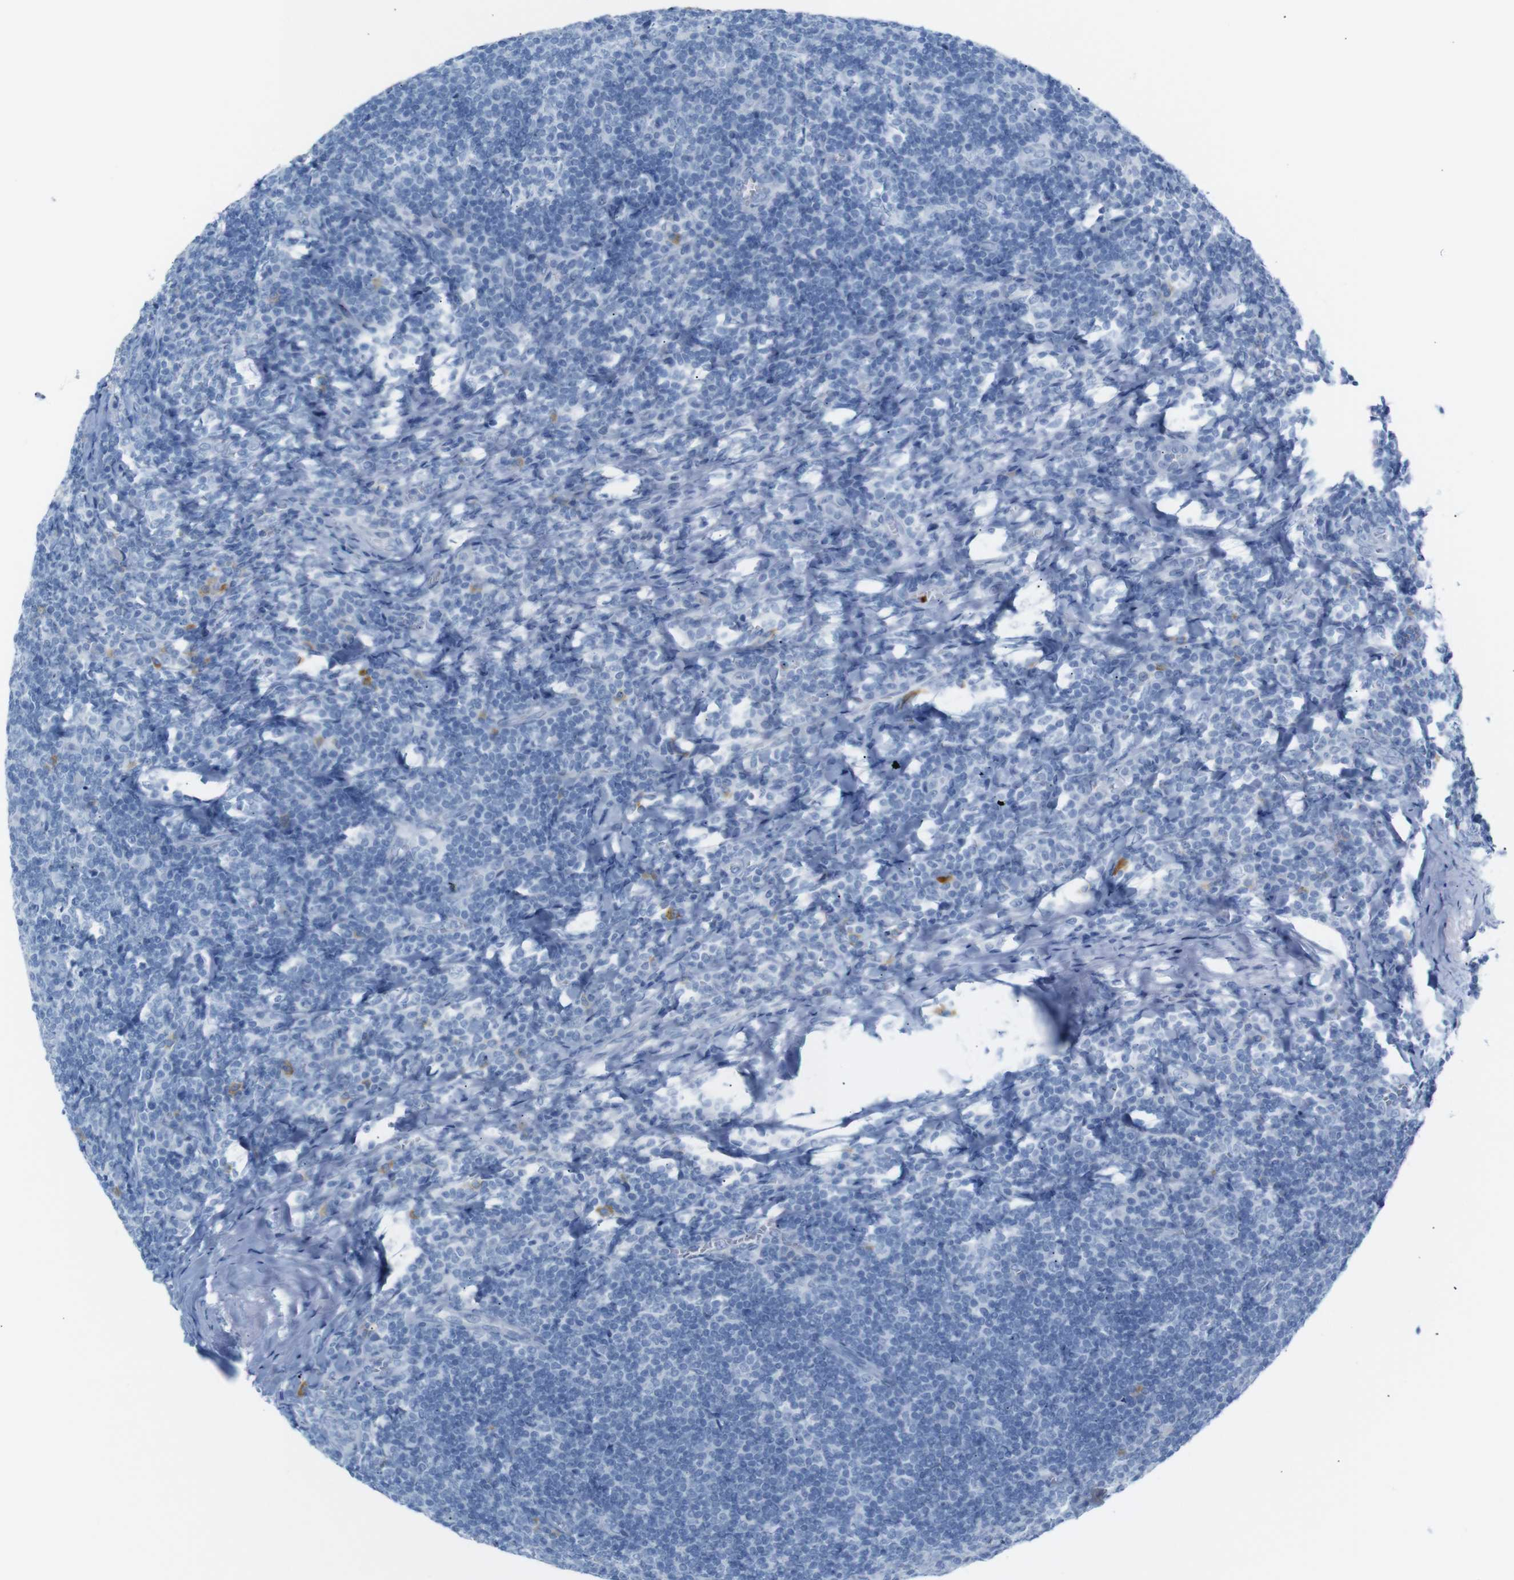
{"staining": {"intensity": "negative", "quantity": "none", "location": "none"}, "tissue": "tonsil", "cell_type": "Germinal center cells", "image_type": "normal", "snomed": [{"axis": "morphology", "description": "Normal tissue, NOS"}, {"axis": "topography", "description": "Tonsil"}], "caption": "DAB (3,3'-diaminobenzidine) immunohistochemical staining of normal tonsil displays no significant positivity in germinal center cells. (DAB IHC, high magnification).", "gene": "ERVMER34", "patient": {"sex": "male", "age": 37}}